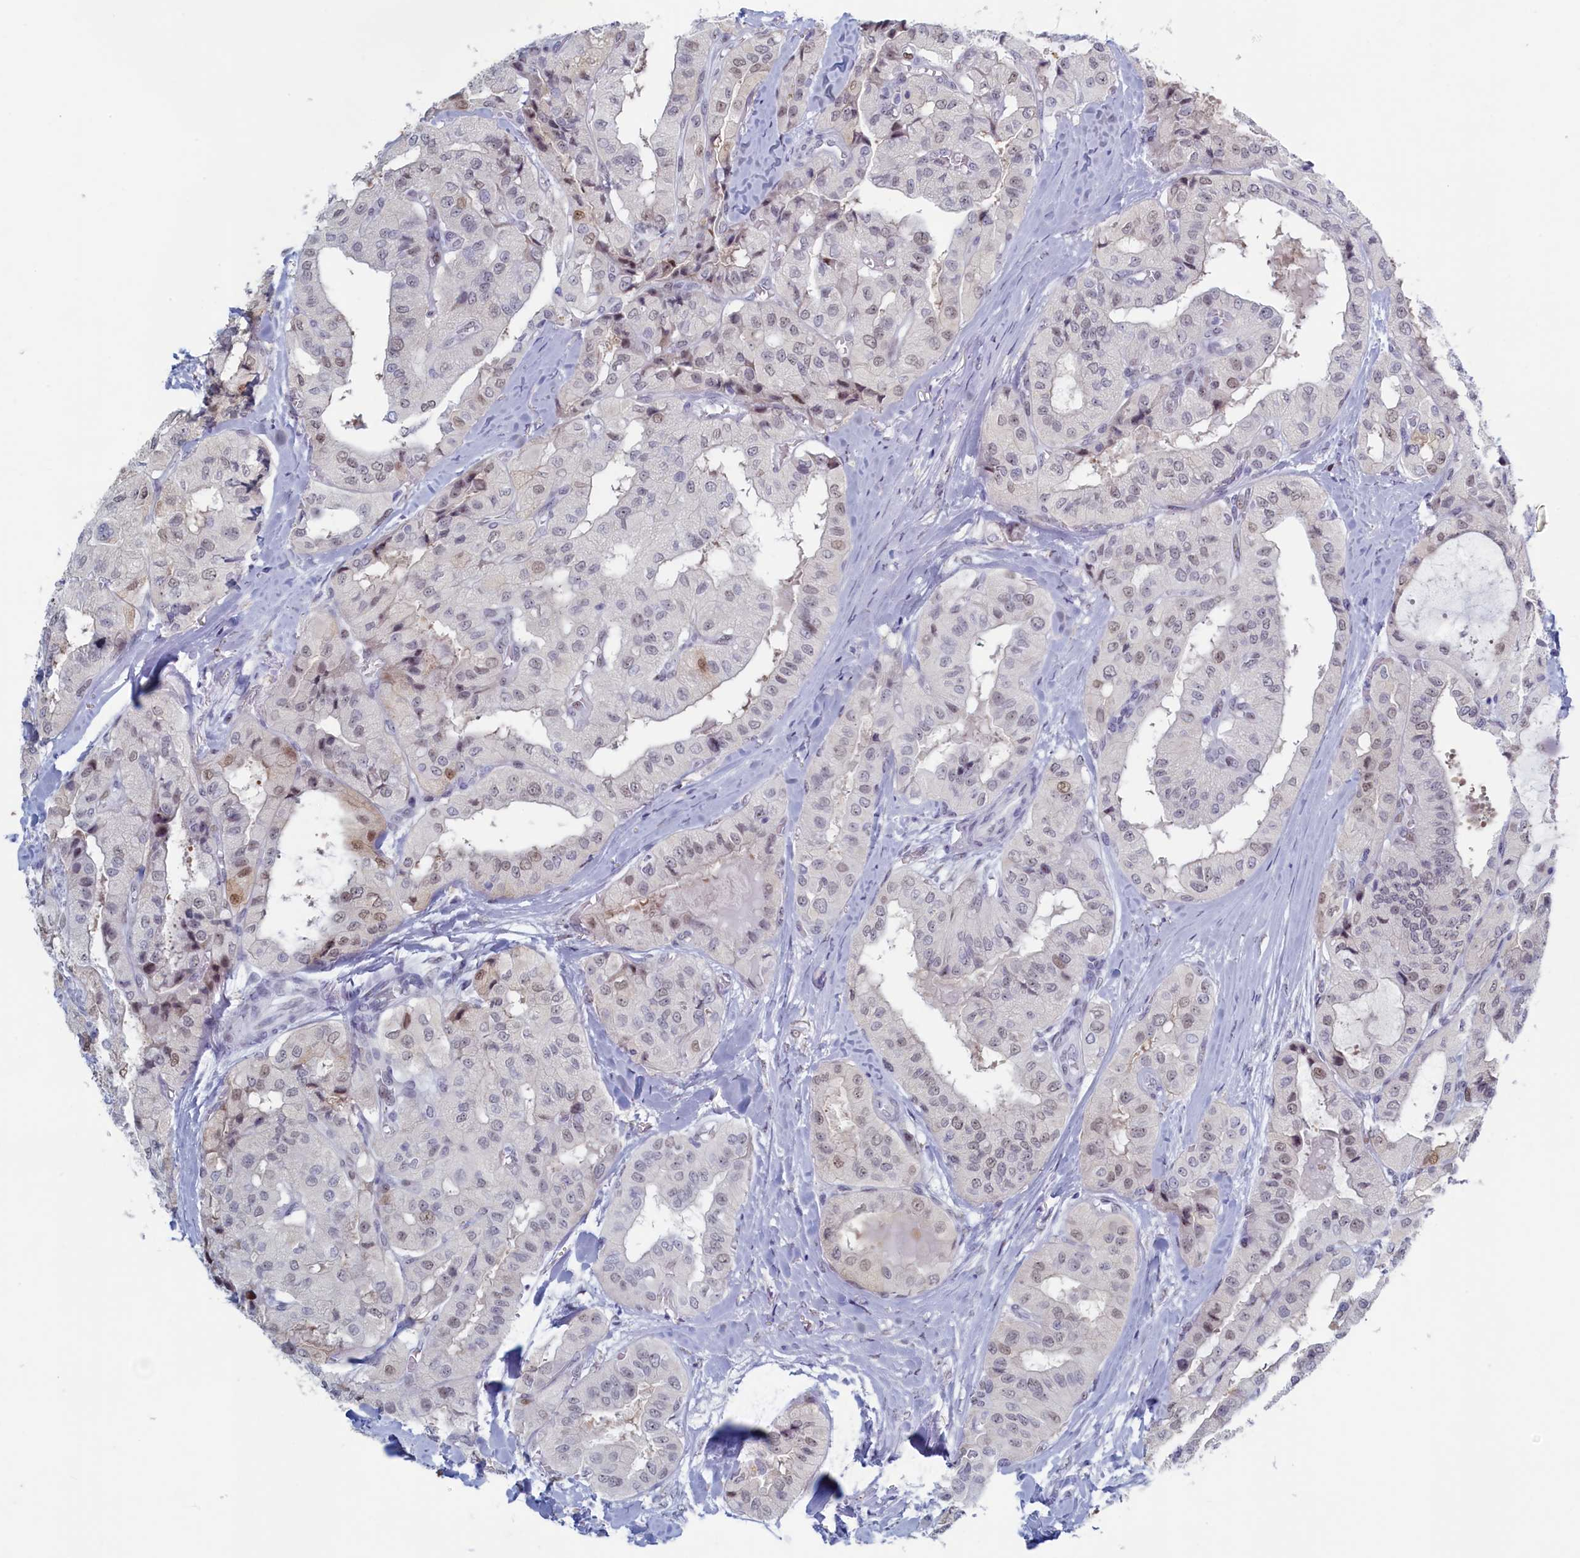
{"staining": {"intensity": "weak", "quantity": "25%-75%", "location": "nuclear"}, "tissue": "thyroid cancer", "cell_type": "Tumor cells", "image_type": "cancer", "snomed": [{"axis": "morphology", "description": "Papillary adenocarcinoma, NOS"}, {"axis": "topography", "description": "Thyroid gland"}], "caption": "A histopathology image of human thyroid papillary adenocarcinoma stained for a protein demonstrates weak nuclear brown staining in tumor cells. The protein of interest is stained brown, and the nuclei are stained in blue (DAB (3,3'-diaminobenzidine) IHC with brightfield microscopy, high magnification).", "gene": "WDR76", "patient": {"sex": "female", "age": 59}}